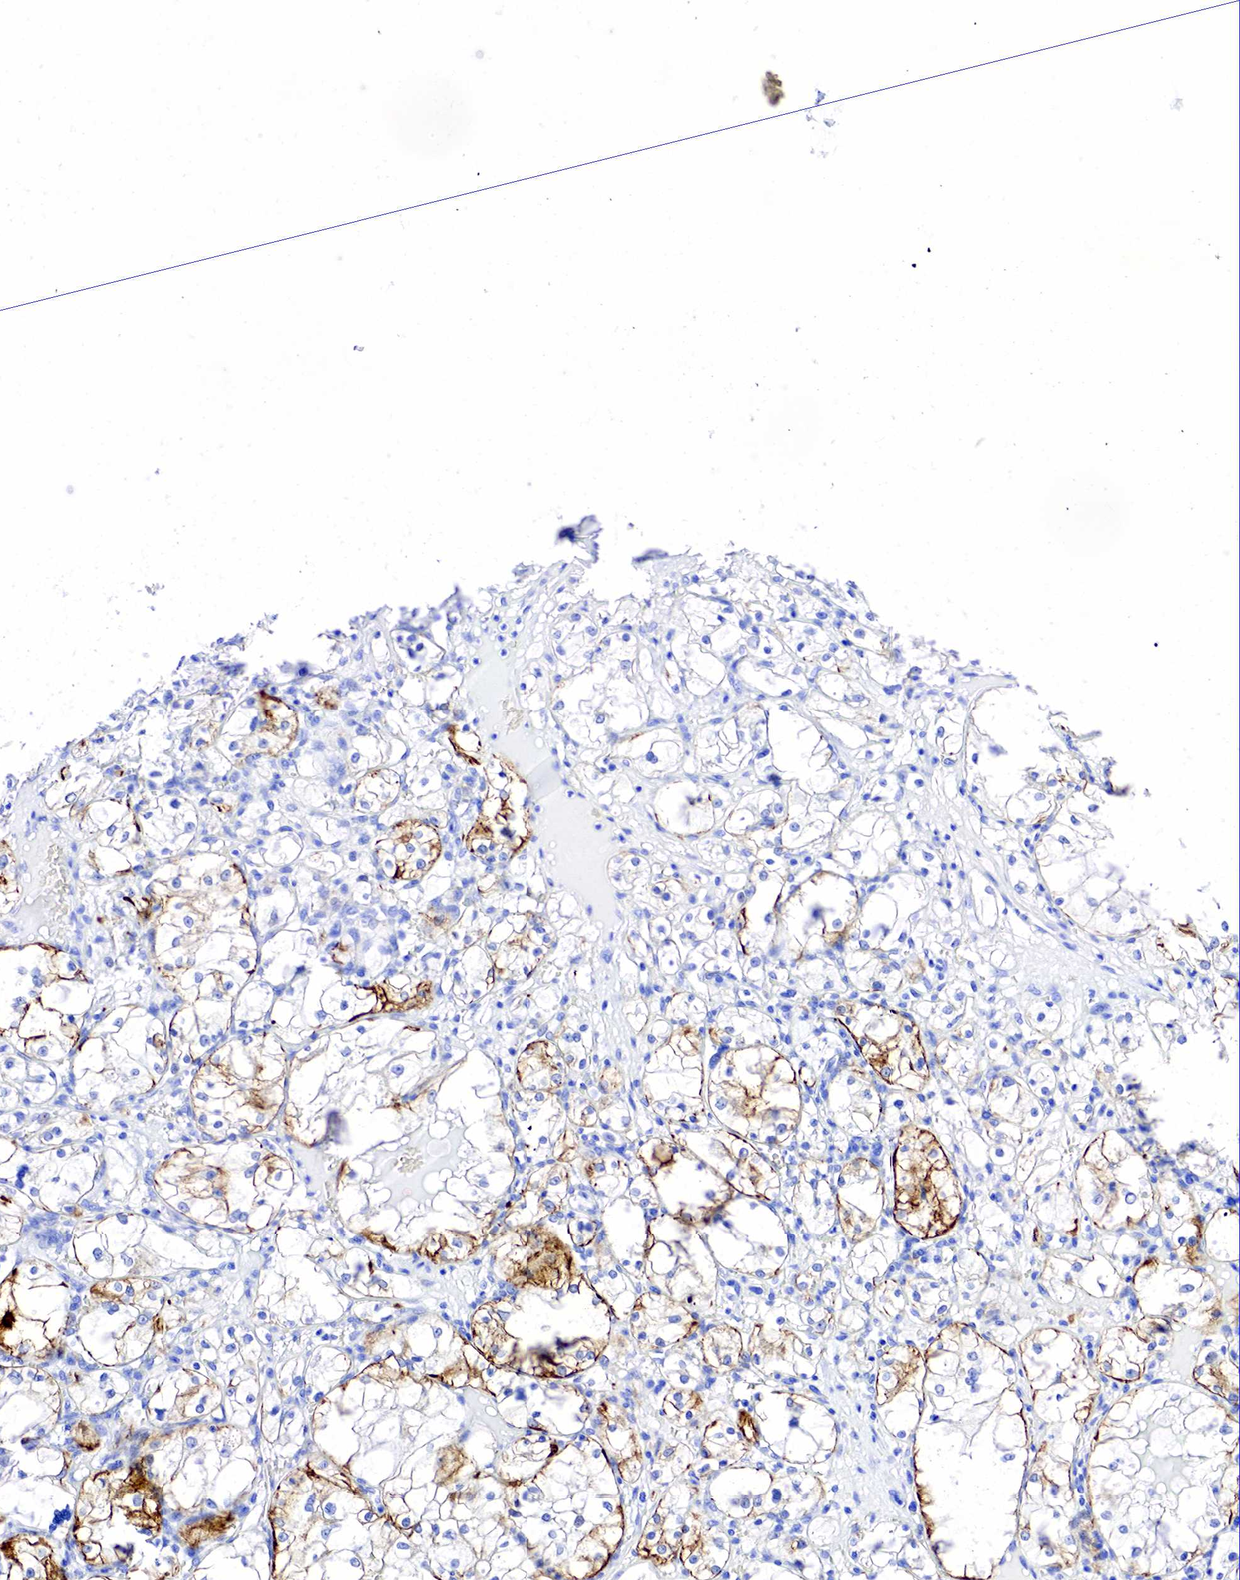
{"staining": {"intensity": "moderate", "quantity": "<25%", "location": "cytoplasmic/membranous"}, "tissue": "renal cancer", "cell_type": "Tumor cells", "image_type": "cancer", "snomed": [{"axis": "morphology", "description": "Adenocarcinoma, NOS"}, {"axis": "topography", "description": "Kidney"}], "caption": "An immunohistochemistry photomicrograph of neoplastic tissue is shown. Protein staining in brown highlights moderate cytoplasmic/membranous positivity in renal adenocarcinoma within tumor cells.", "gene": "KRT18", "patient": {"sex": "male", "age": 61}}